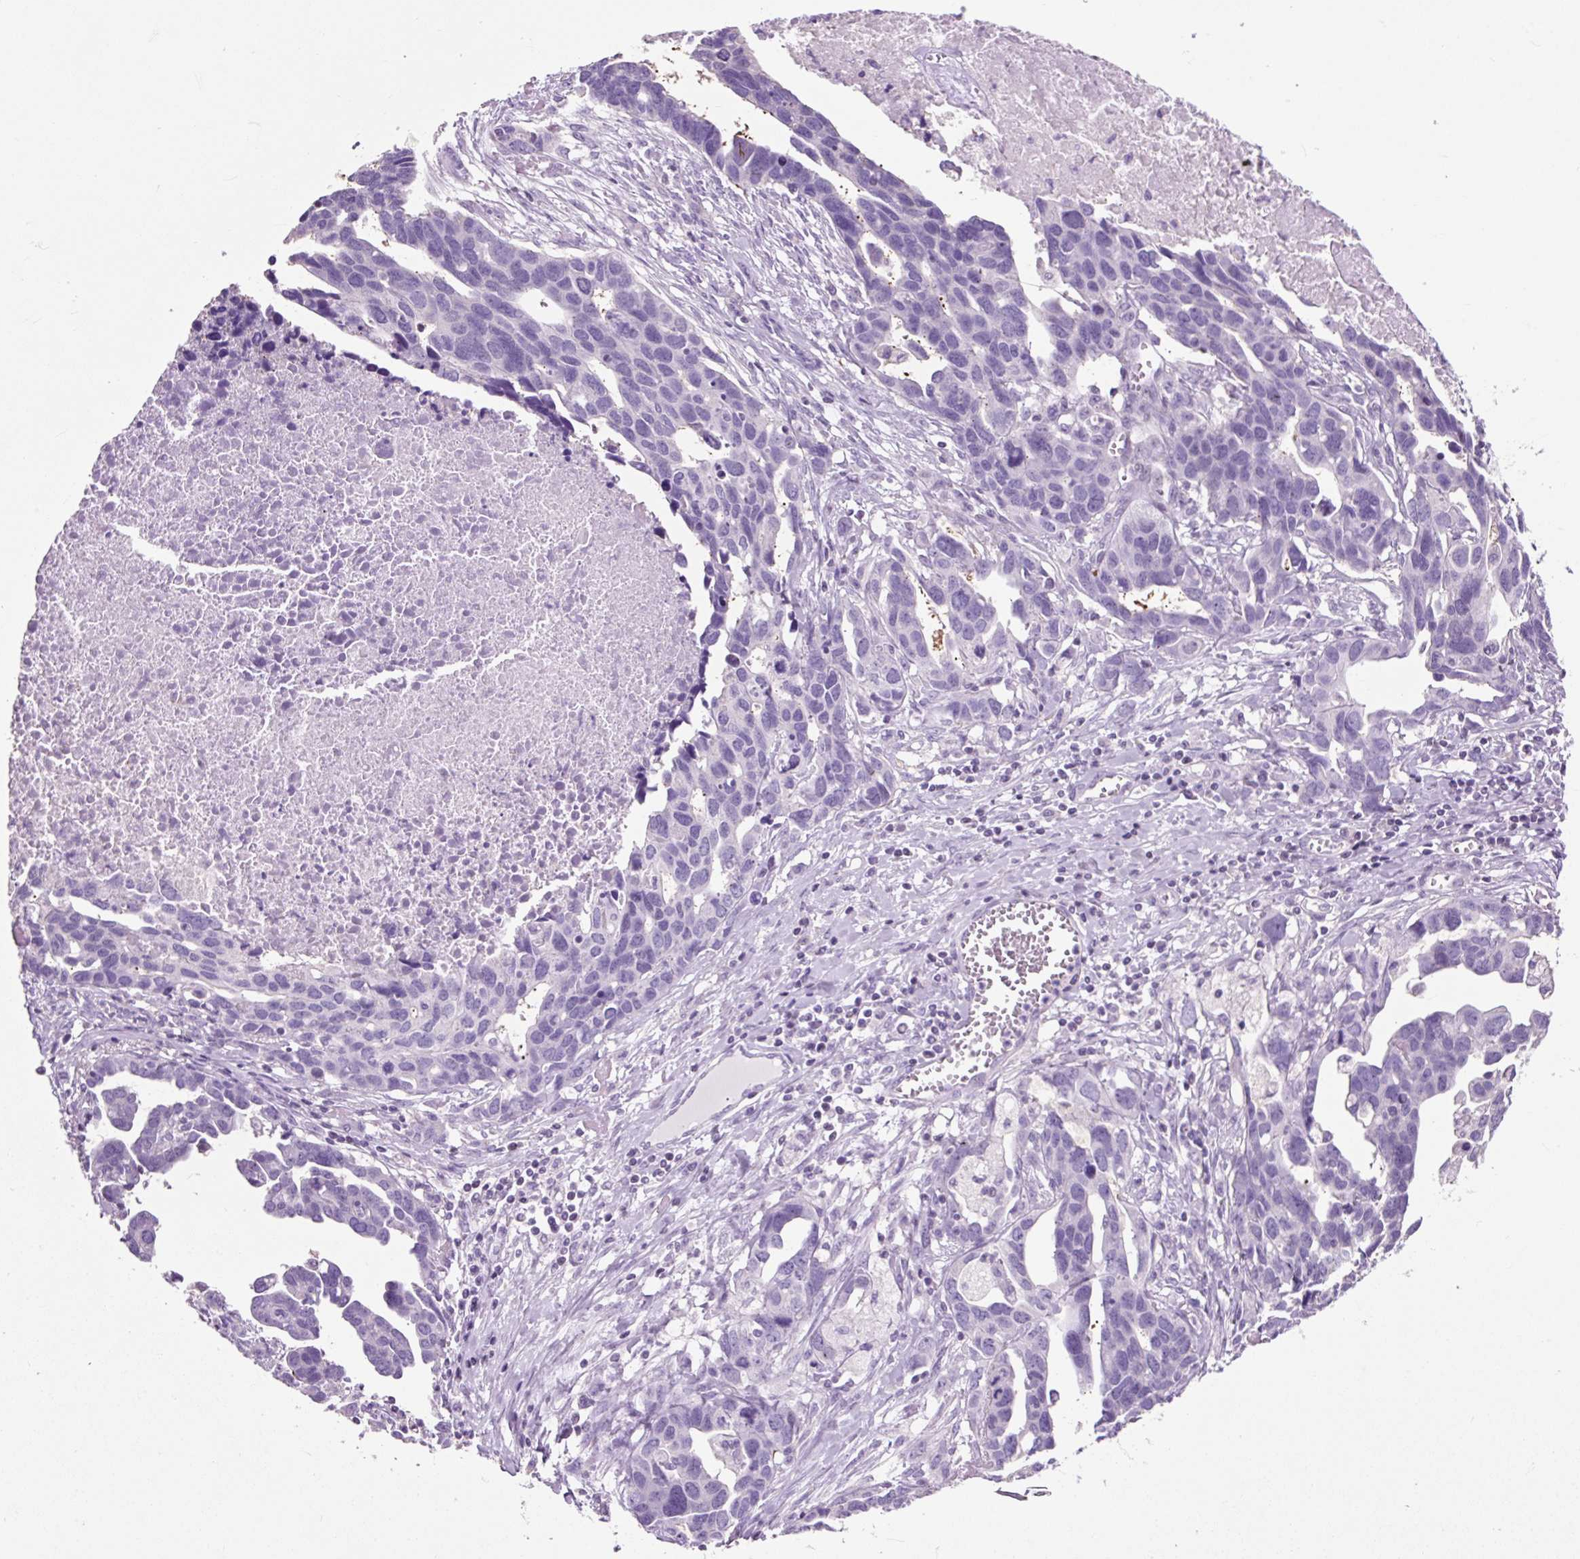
{"staining": {"intensity": "negative", "quantity": "none", "location": "none"}, "tissue": "ovarian cancer", "cell_type": "Tumor cells", "image_type": "cancer", "snomed": [{"axis": "morphology", "description": "Cystadenocarcinoma, serous, NOS"}, {"axis": "topography", "description": "Ovary"}], "caption": "Protein analysis of ovarian cancer reveals no significant expression in tumor cells. The staining is performed using DAB brown chromogen with nuclei counter-stained in using hematoxylin.", "gene": "OR10A7", "patient": {"sex": "female", "age": 54}}